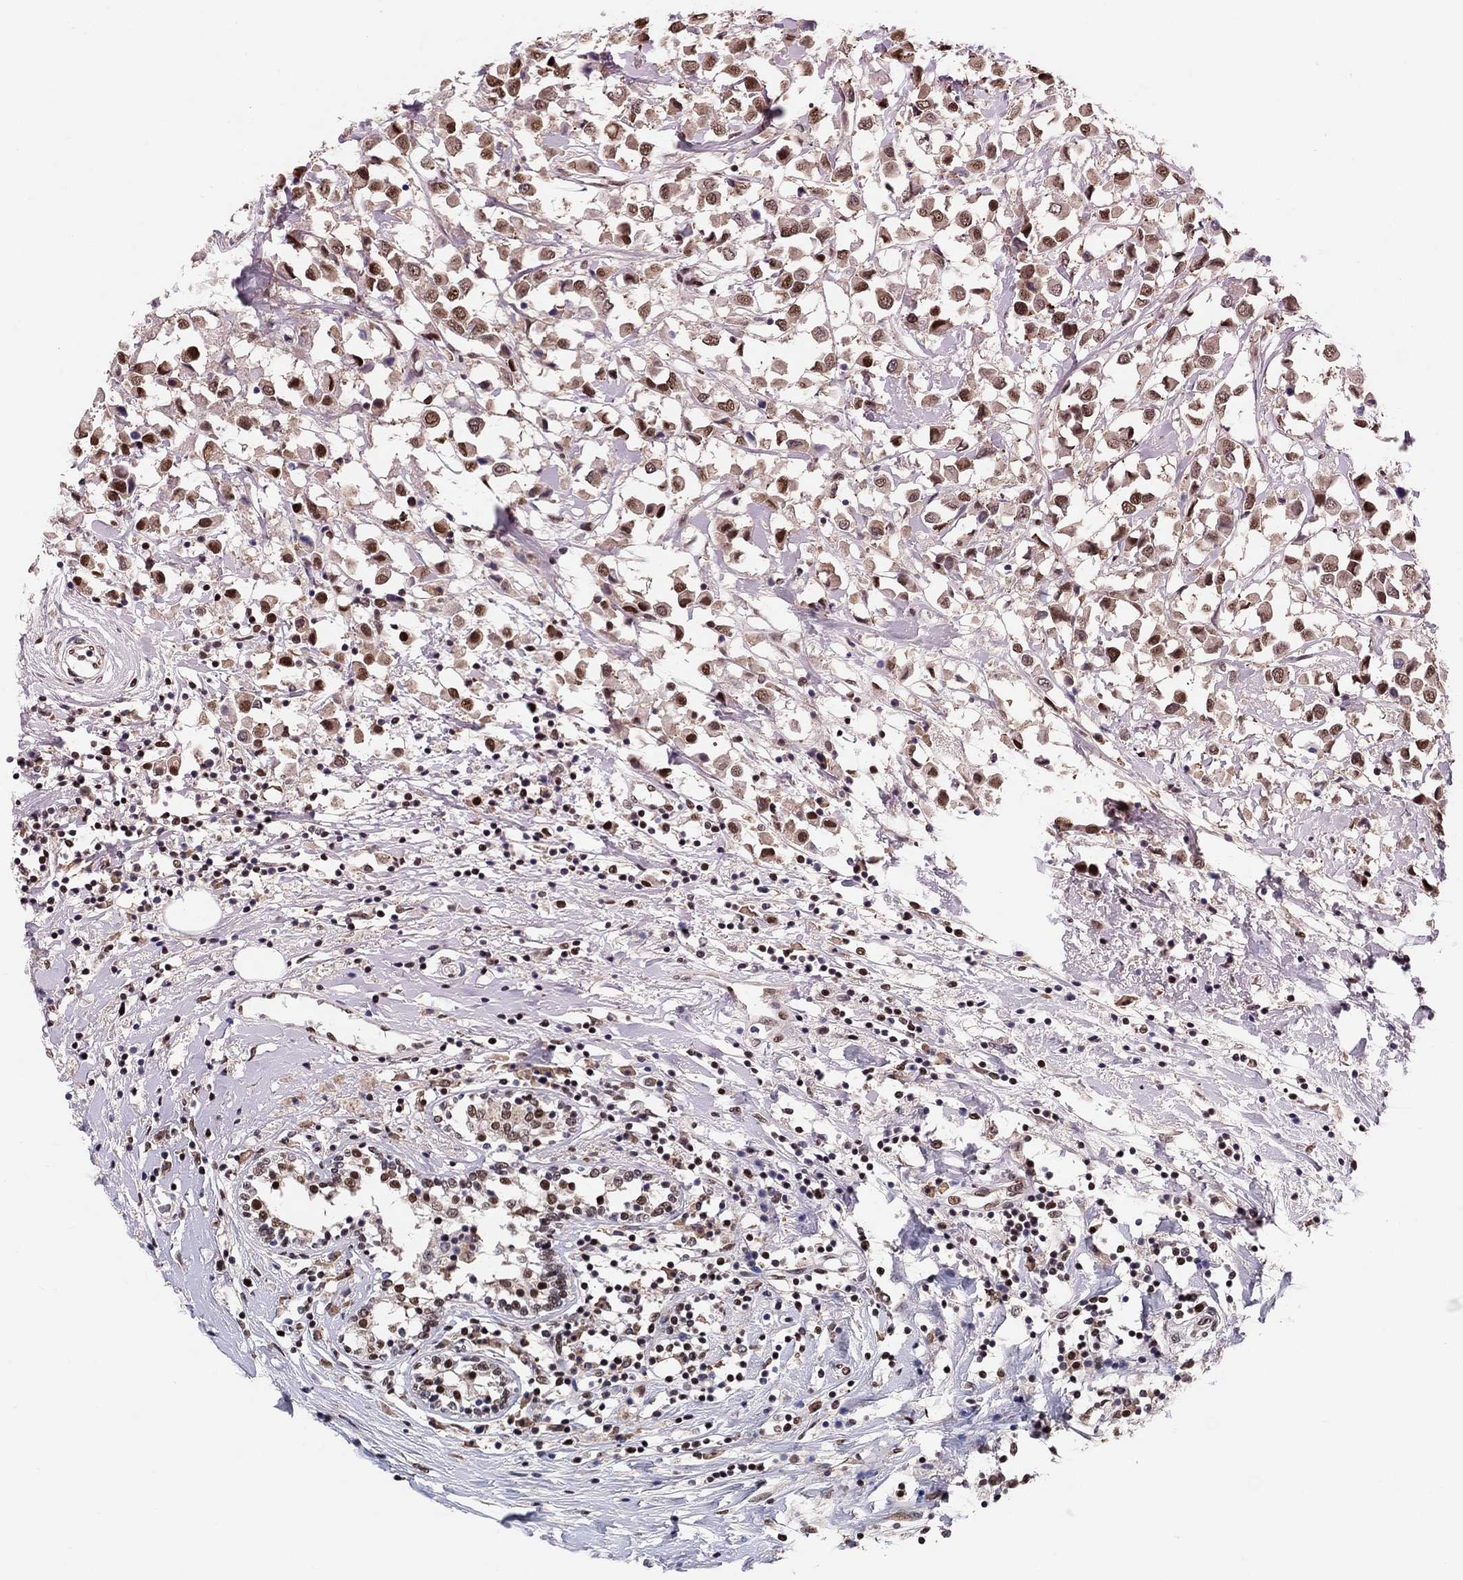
{"staining": {"intensity": "moderate", "quantity": ">75%", "location": "nuclear"}, "tissue": "breast cancer", "cell_type": "Tumor cells", "image_type": "cancer", "snomed": [{"axis": "morphology", "description": "Duct carcinoma"}, {"axis": "topography", "description": "Breast"}], "caption": "This photomicrograph shows breast cancer (infiltrating ductal carcinoma) stained with immunohistochemistry (IHC) to label a protein in brown. The nuclear of tumor cells show moderate positivity for the protein. Nuclei are counter-stained blue.", "gene": "USP39", "patient": {"sex": "female", "age": 61}}